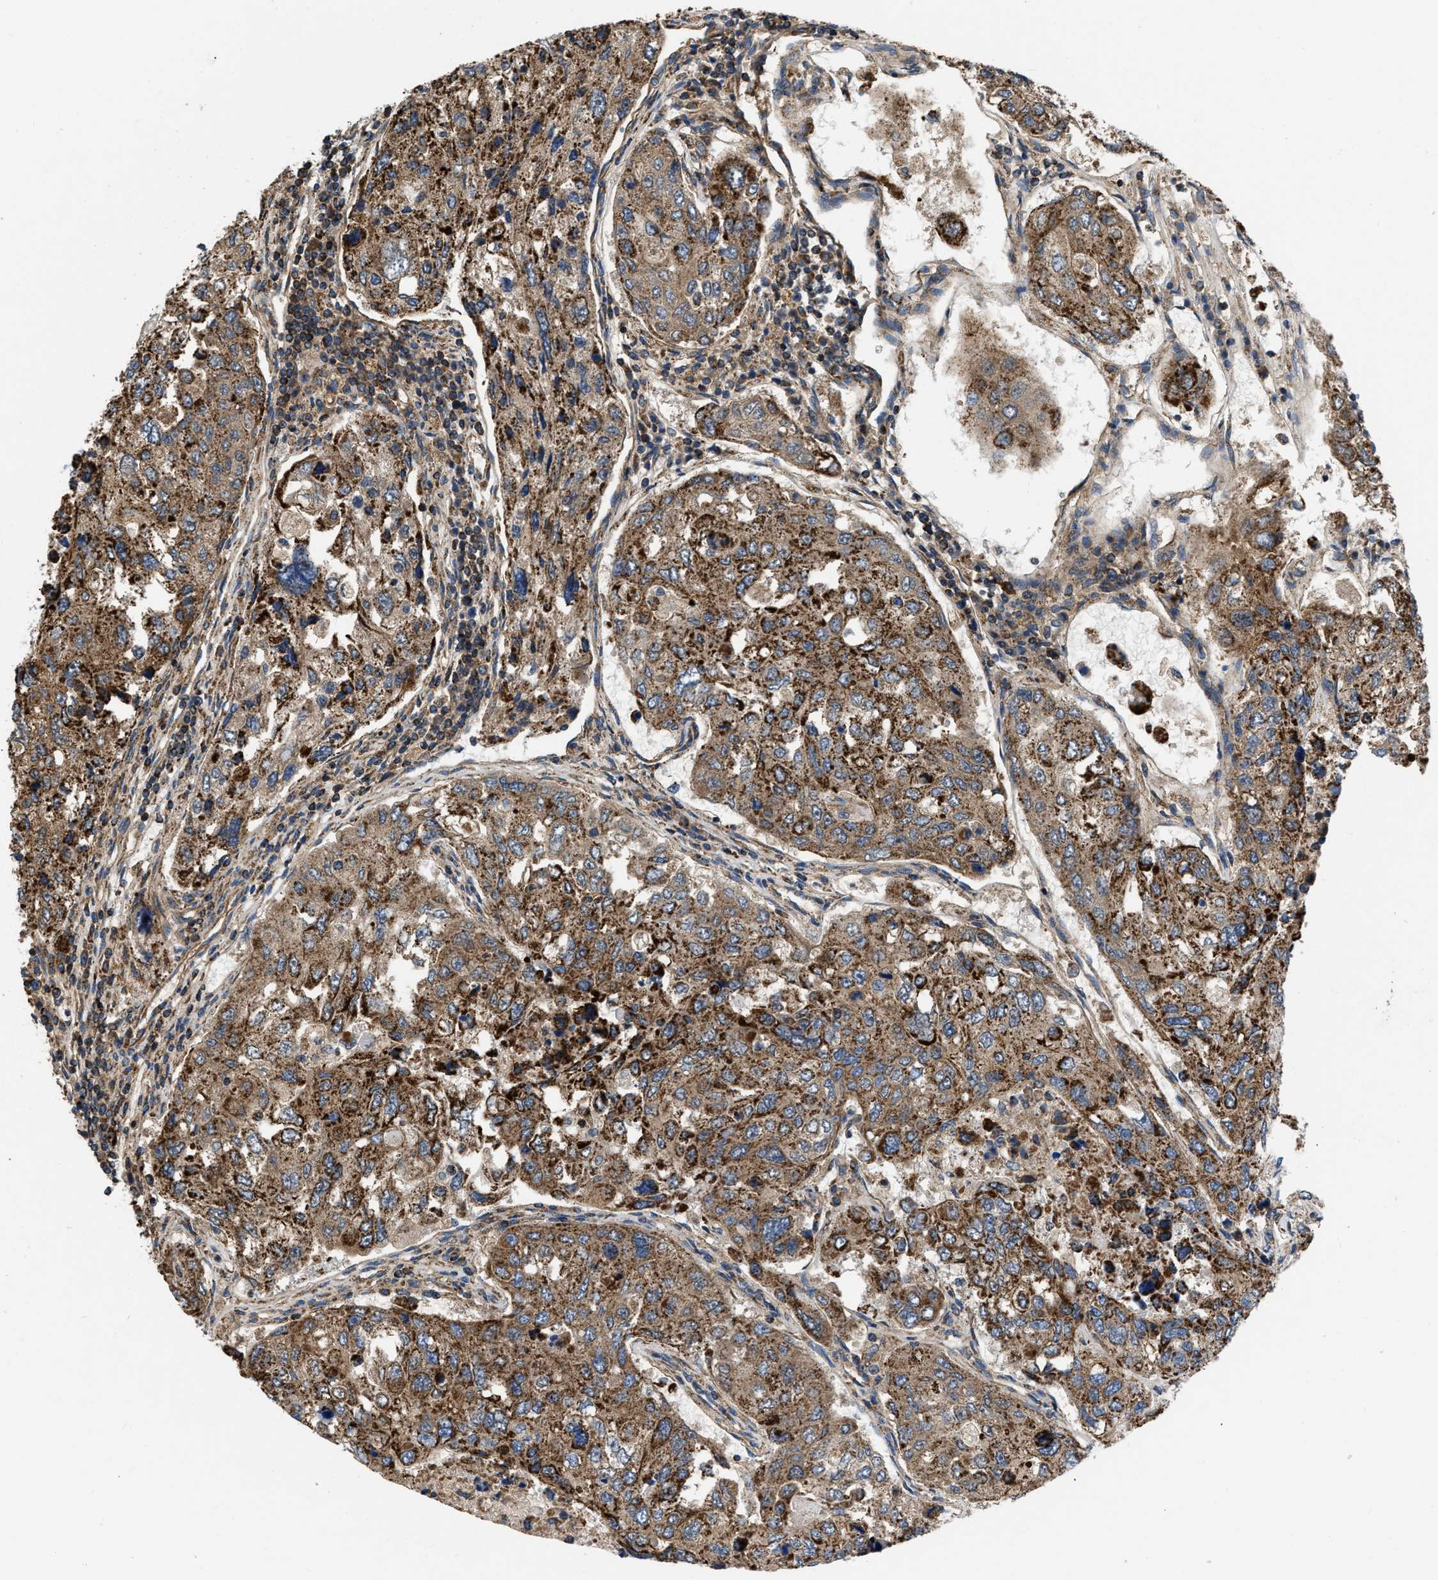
{"staining": {"intensity": "strong", "quantity": ">75%", "location": "cytoplasmic/membranous"}, "tissue": "urothelial cancer", "cell_type": "Tumor cells", "image_type": "cancer", "snomed": [{"axis": "morphology", "description": "Urothelial carcinoma, High grade"}, {"axis": "topography", "description": "Lymph node"}, {"axis": "topography", "description": "Urinary bladder"}], "caption": "Urothelial cancer stained with a brown dye reveals strong cytoplasmic/membranous positive staining in approximately >75% of tumor cells.", "gene": "OPTN", "patient": {"sex": "male", "age": 51}}